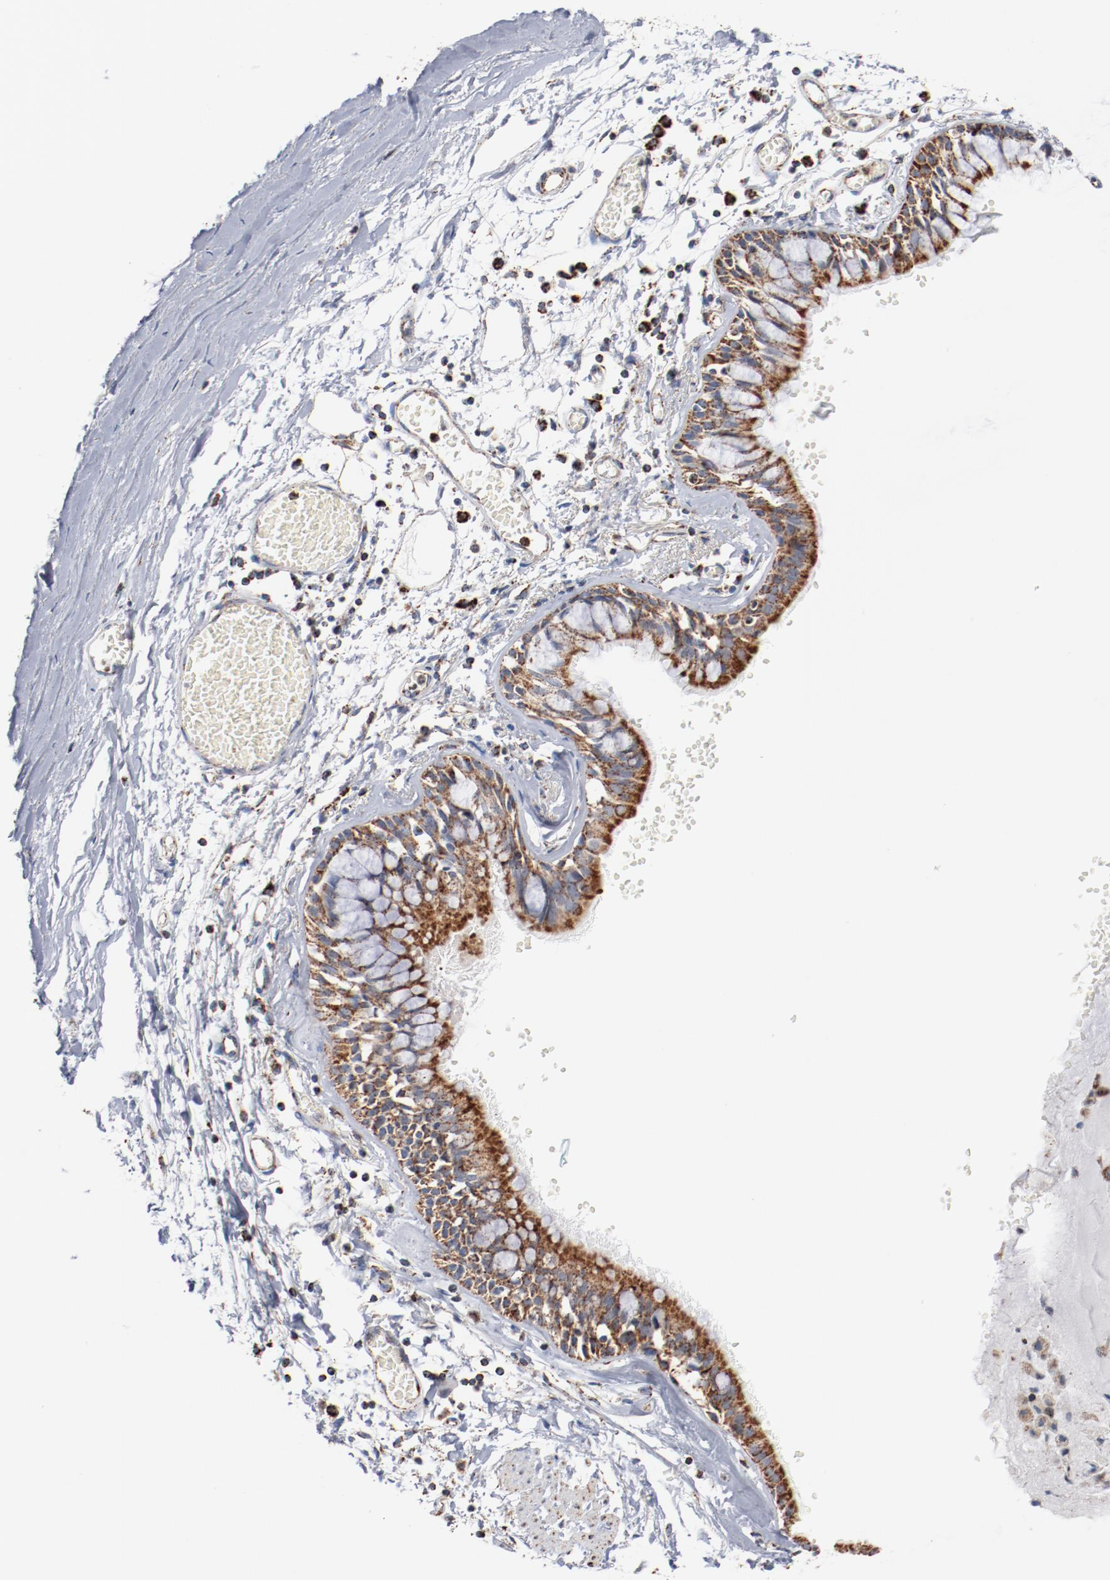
{"staining": {"intensity": "strong", "quantity": ">75%", "location": "cytoplasmic/membranous"}, "tissue": "bronchus", "cell_type": "Respiratory epithelial cells", "image_type": "normal", "snomed": [{"axis": "morphology", "description": "Normal tissue, NOS"}, {"axis": "topography", "description": "Bronchus"}, {"axis": "topography", "description": "Lung"}], "caption": "A high-resolution image shows IHC staining of benign bronchus, which shows strong cytoplasmic/membranous positivity in about >75% of respiratory epithelial cells.", "gene": "NDUFS4", "patient": {"sex": "female", "age": 56}}